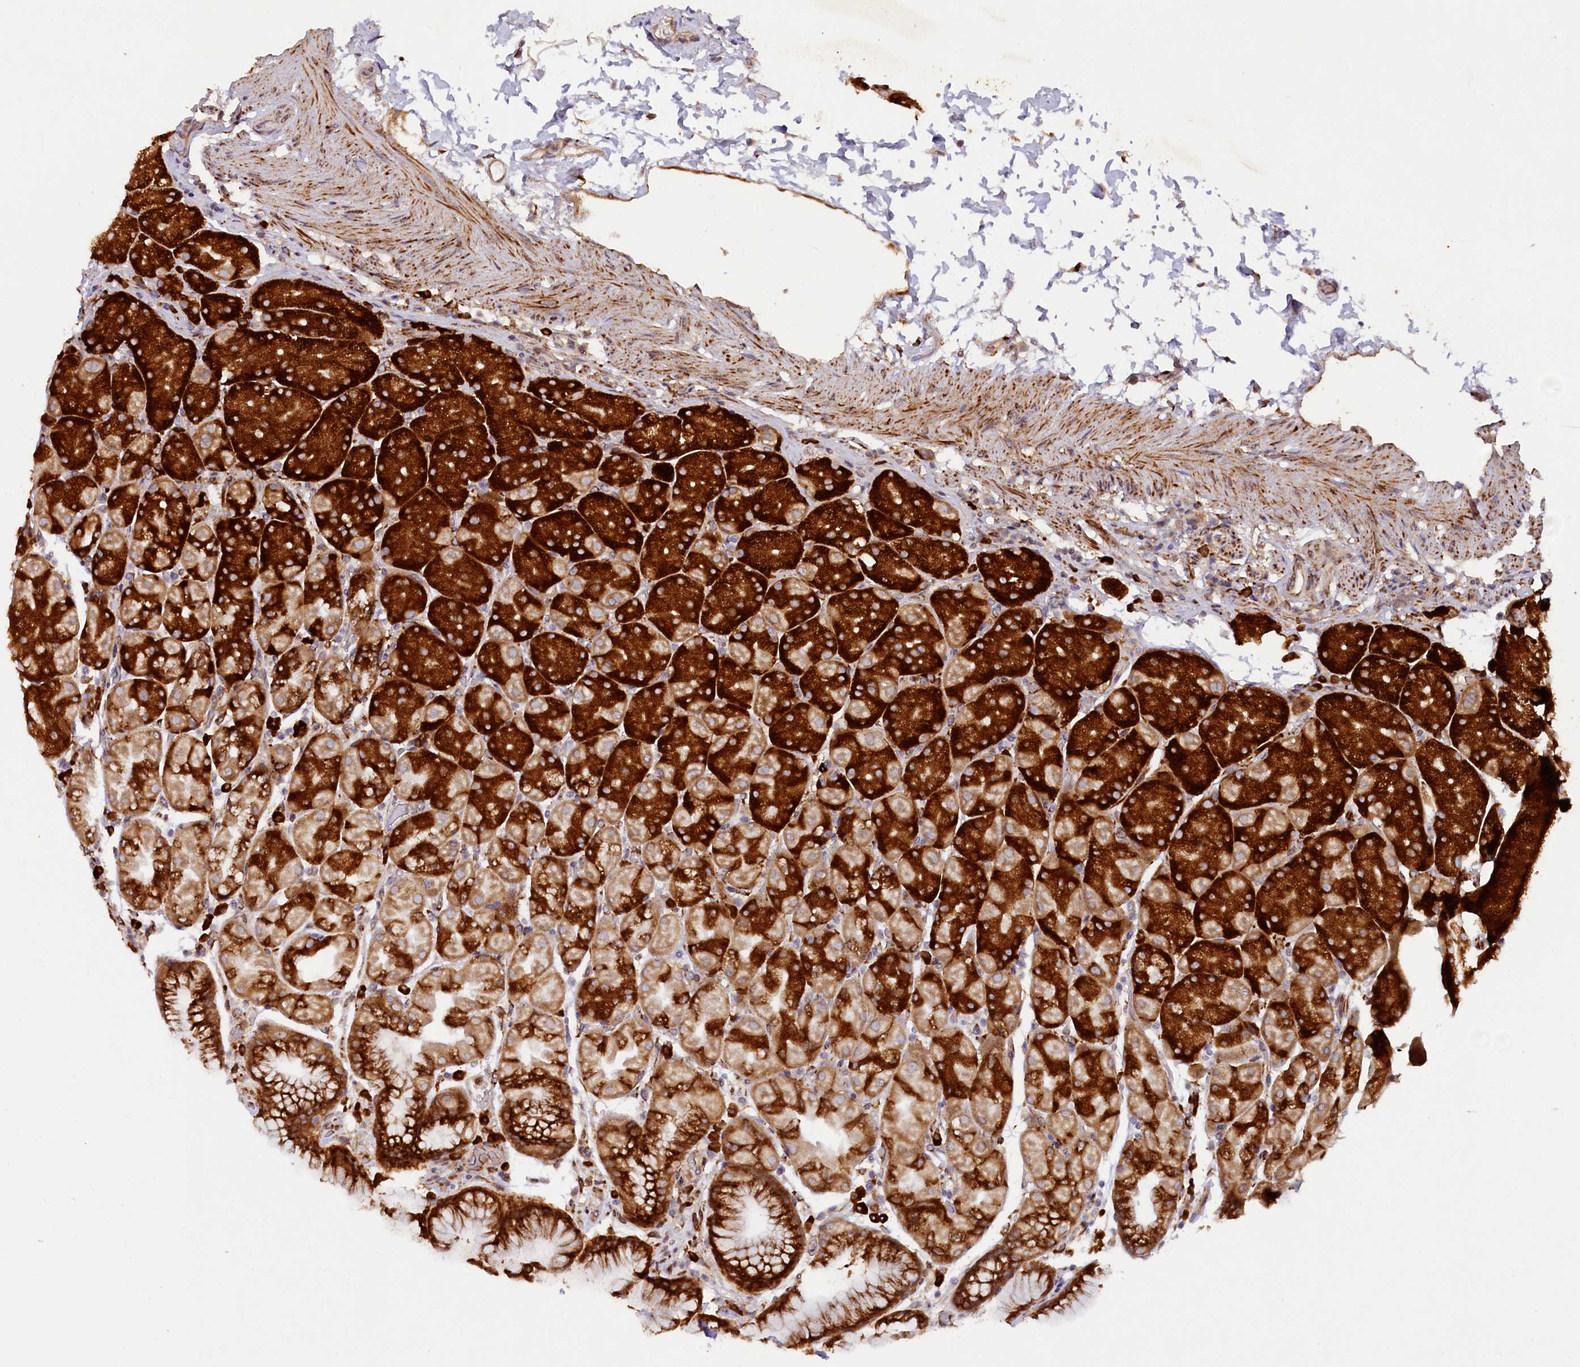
{"staining": {"intensity": "strong", "quantity": ">75%", "location": "cytoplasmic/membranous"}, "tissue": "stomach", "cell_type": "Glandular cells", "image_type": "normal", "snomed": [{"axis": "morphology", "description": "Normal tissue, NOS"}, {"axis": "topography", "description": "Stomach, upper"}, {"axis": "topography", "description": "Stomach, lower"}], "caption": "Immunohistochemistry image of benign stomach: stomach stained using immunohistochemistry (IHC) reveals high levels of strong protein expression localized specifically in the cytoplasmic/membranous of glandular cells, appearing as a cytoplasmic/membranous brown color.", "gene": "SSC5D", "patient": {"sex": "male", "age": 67}}